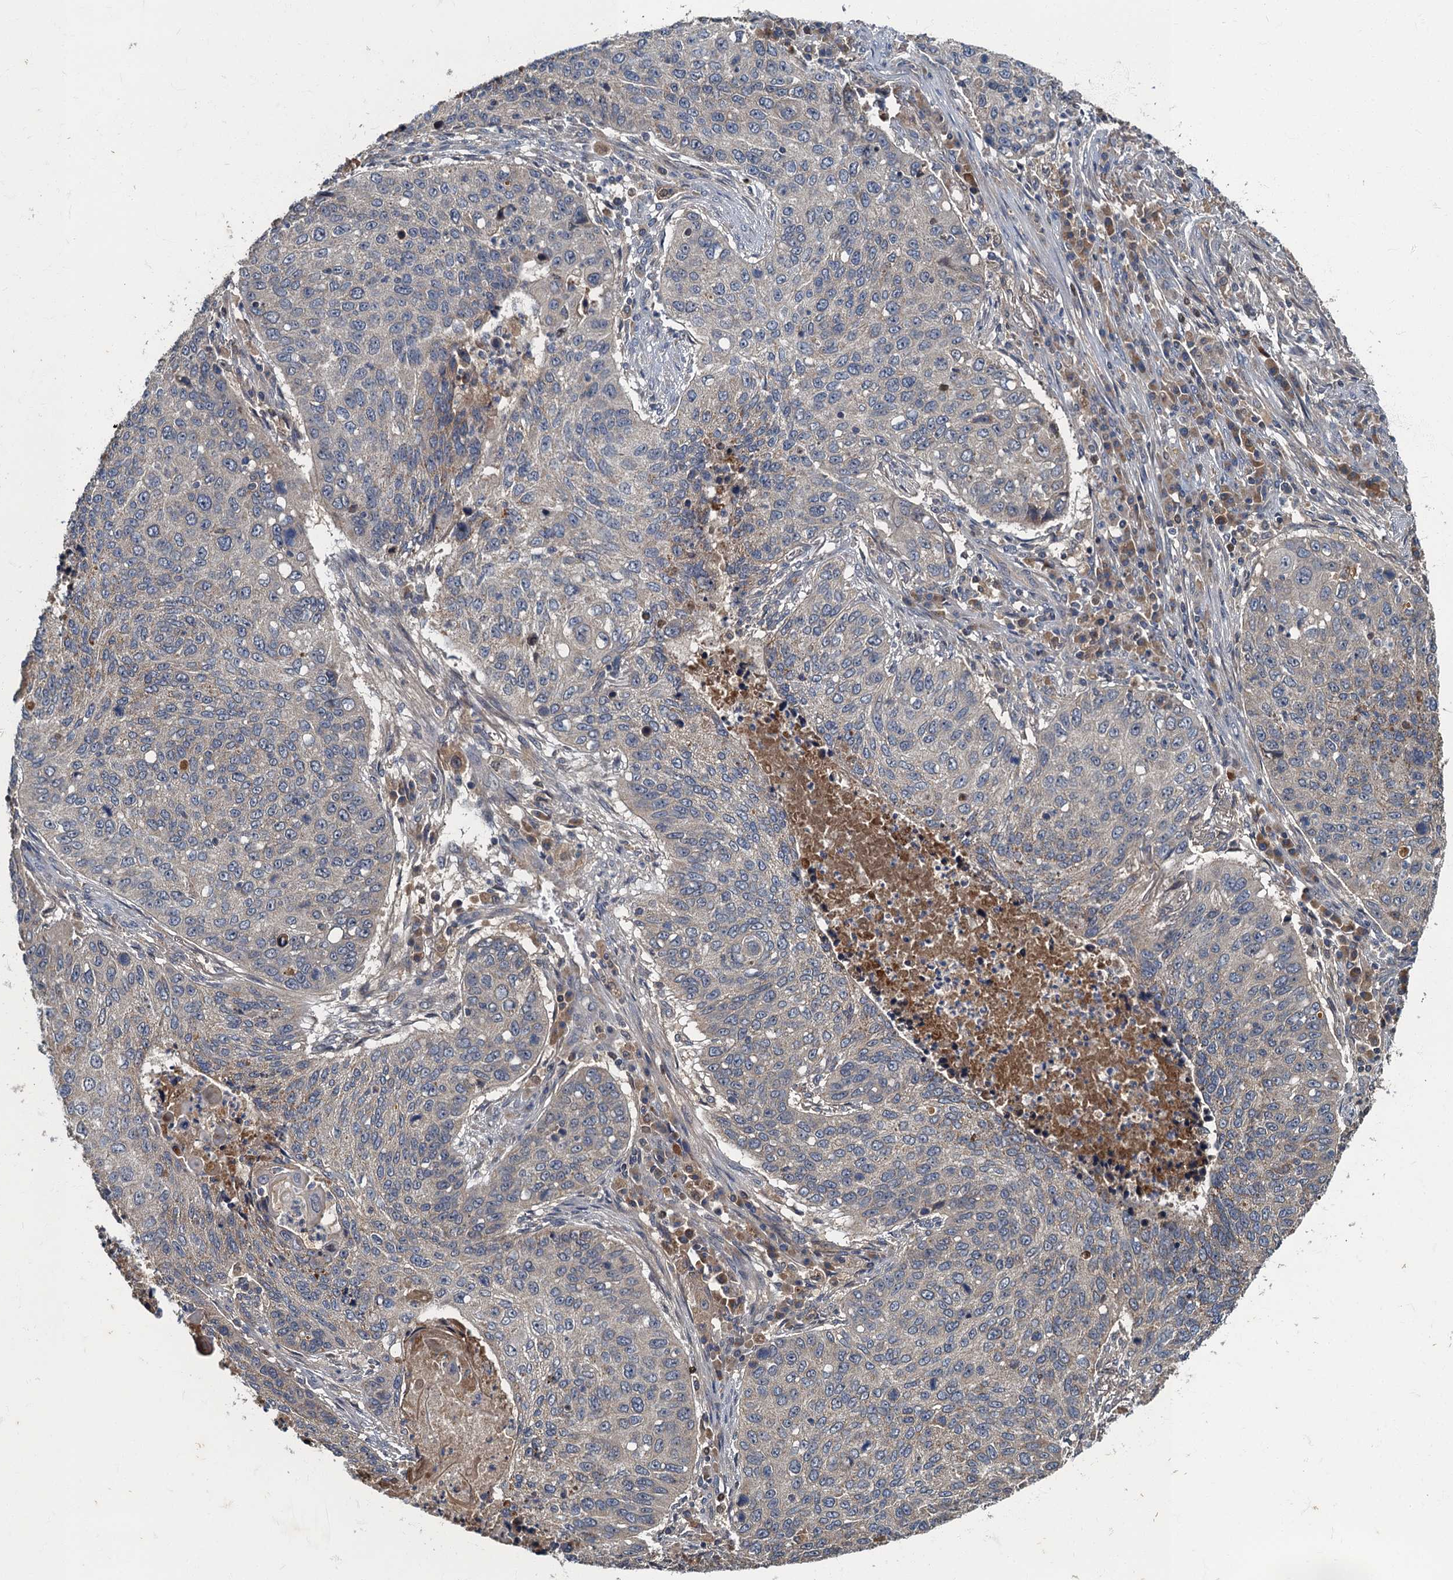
{"staining": {"intensity": "negative", "quantity": "none", "location": "none"}, "tissue": "lung cancer", "cell_type": "Tumor cells", "image_type": "cancer", "snomed": [{"axis": "morphology", "description": "Squamous cell carcinoma, NOS"}, {"axis": "topography", "description": "Lung"}], "caption": "Immunohistochemistry of human lung squamous cell carcinoma demonstrates no staining in tumor cells.", "gene": "WDCP", "patient": {"sex": "female", "age": 63}}